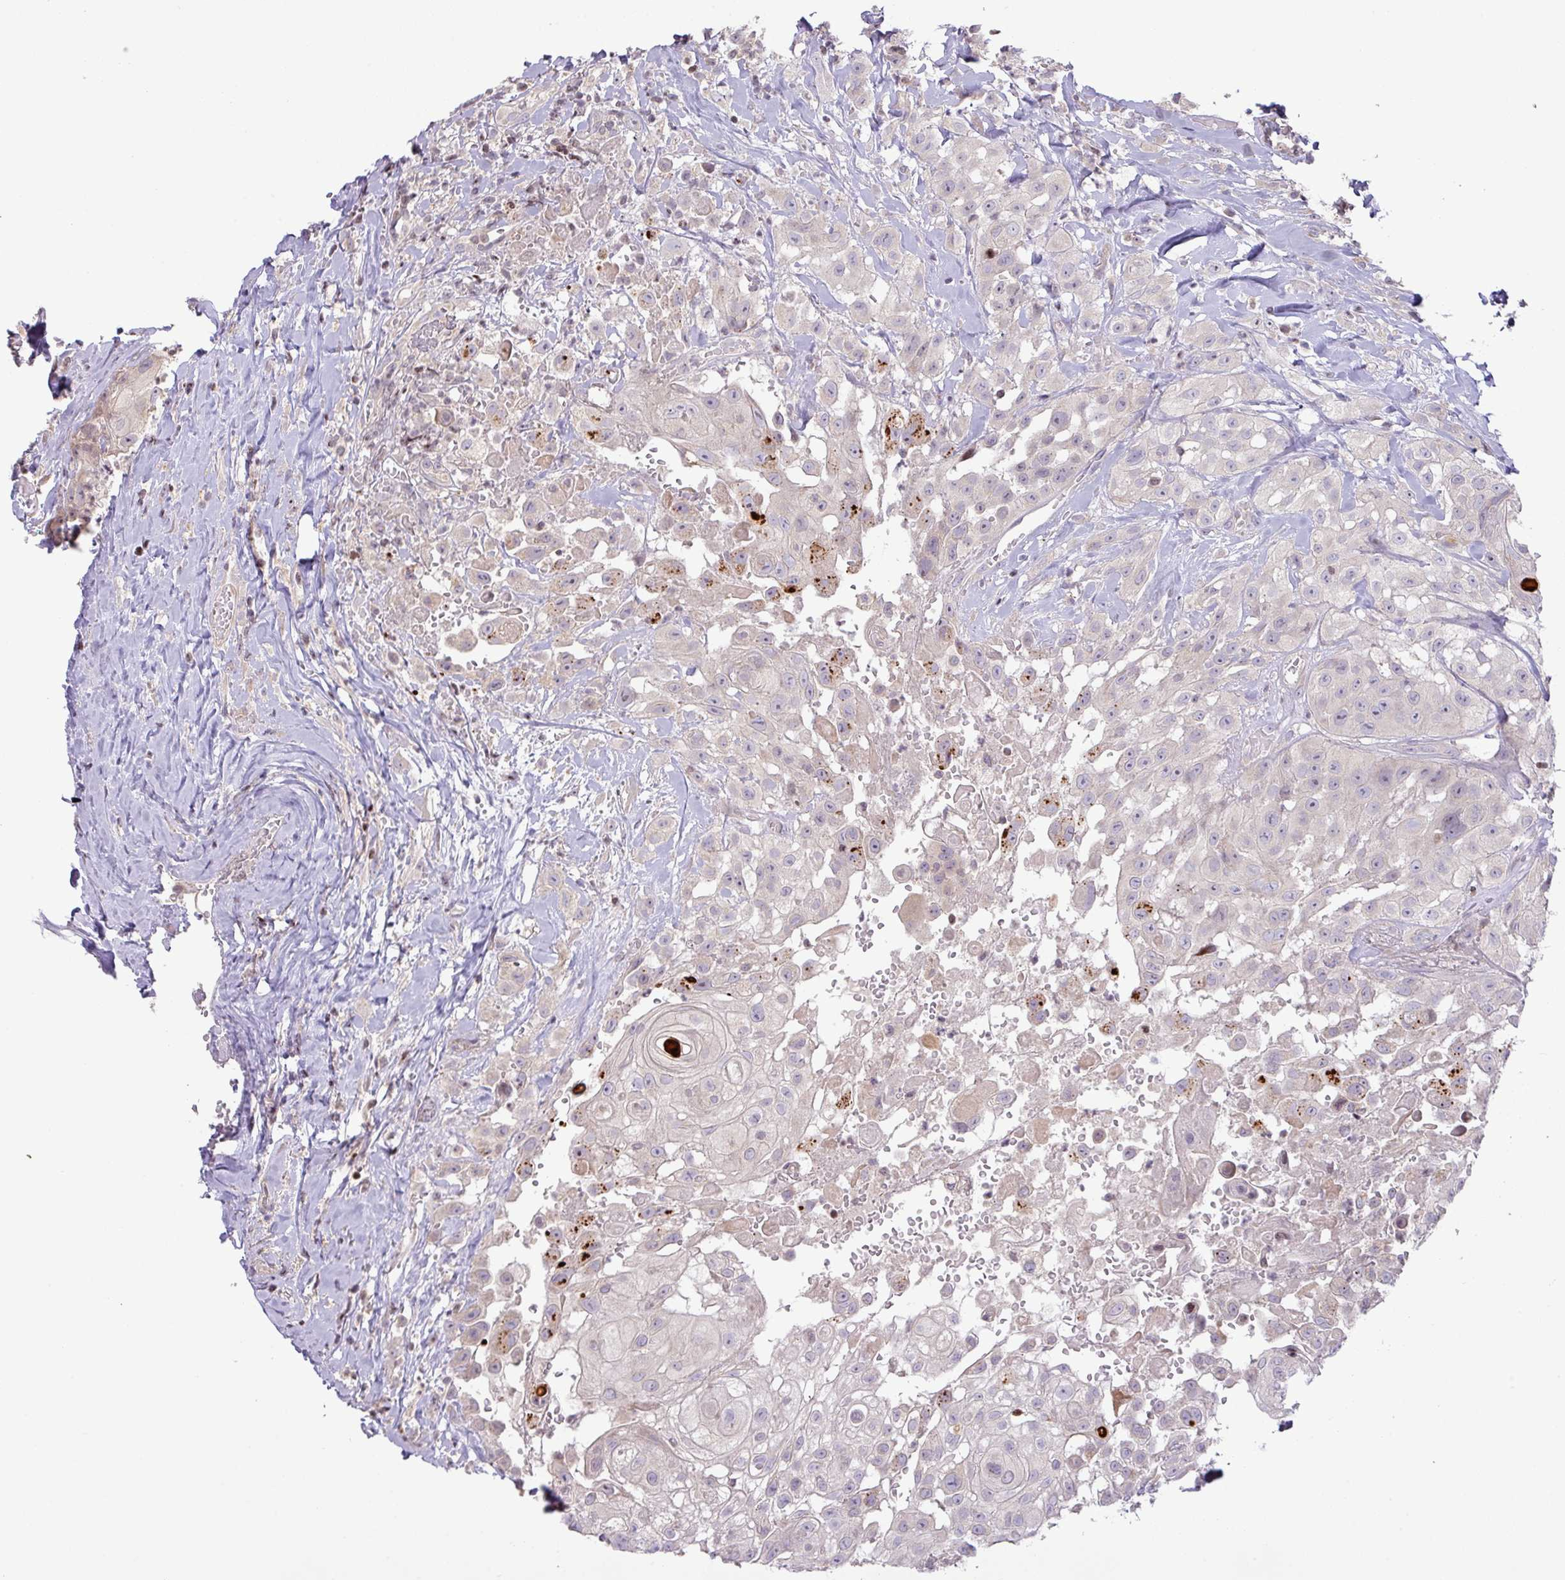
{"staining": {"intensity": "negative", "quantity": "none", "location": "none"}, "tissue": "head and neck cancer", "cell_type": "Tumor cells", "image_type": "cancer", "snomed": [{"axis": "morphology", "description": "Squamous cell carcinoma, NOS"}, {"axis": "topography", "description": "Head-Neck"}], "caption": "High magnification brightfield microscopy of head and neck squamous cell carcinoma stained with DAB (3,3'-diaminobenzidine) (brown) and counterstained with hematoxylin (blue): tumor cells show no significant positivity. The staining is performed using DAB (3,3'-diaminobenzidine) brown chromogen with nuclei counter-stained in using hematoxylin.", "gene": "ZNF394", "patient": {"sex": "male", "age": 83}}